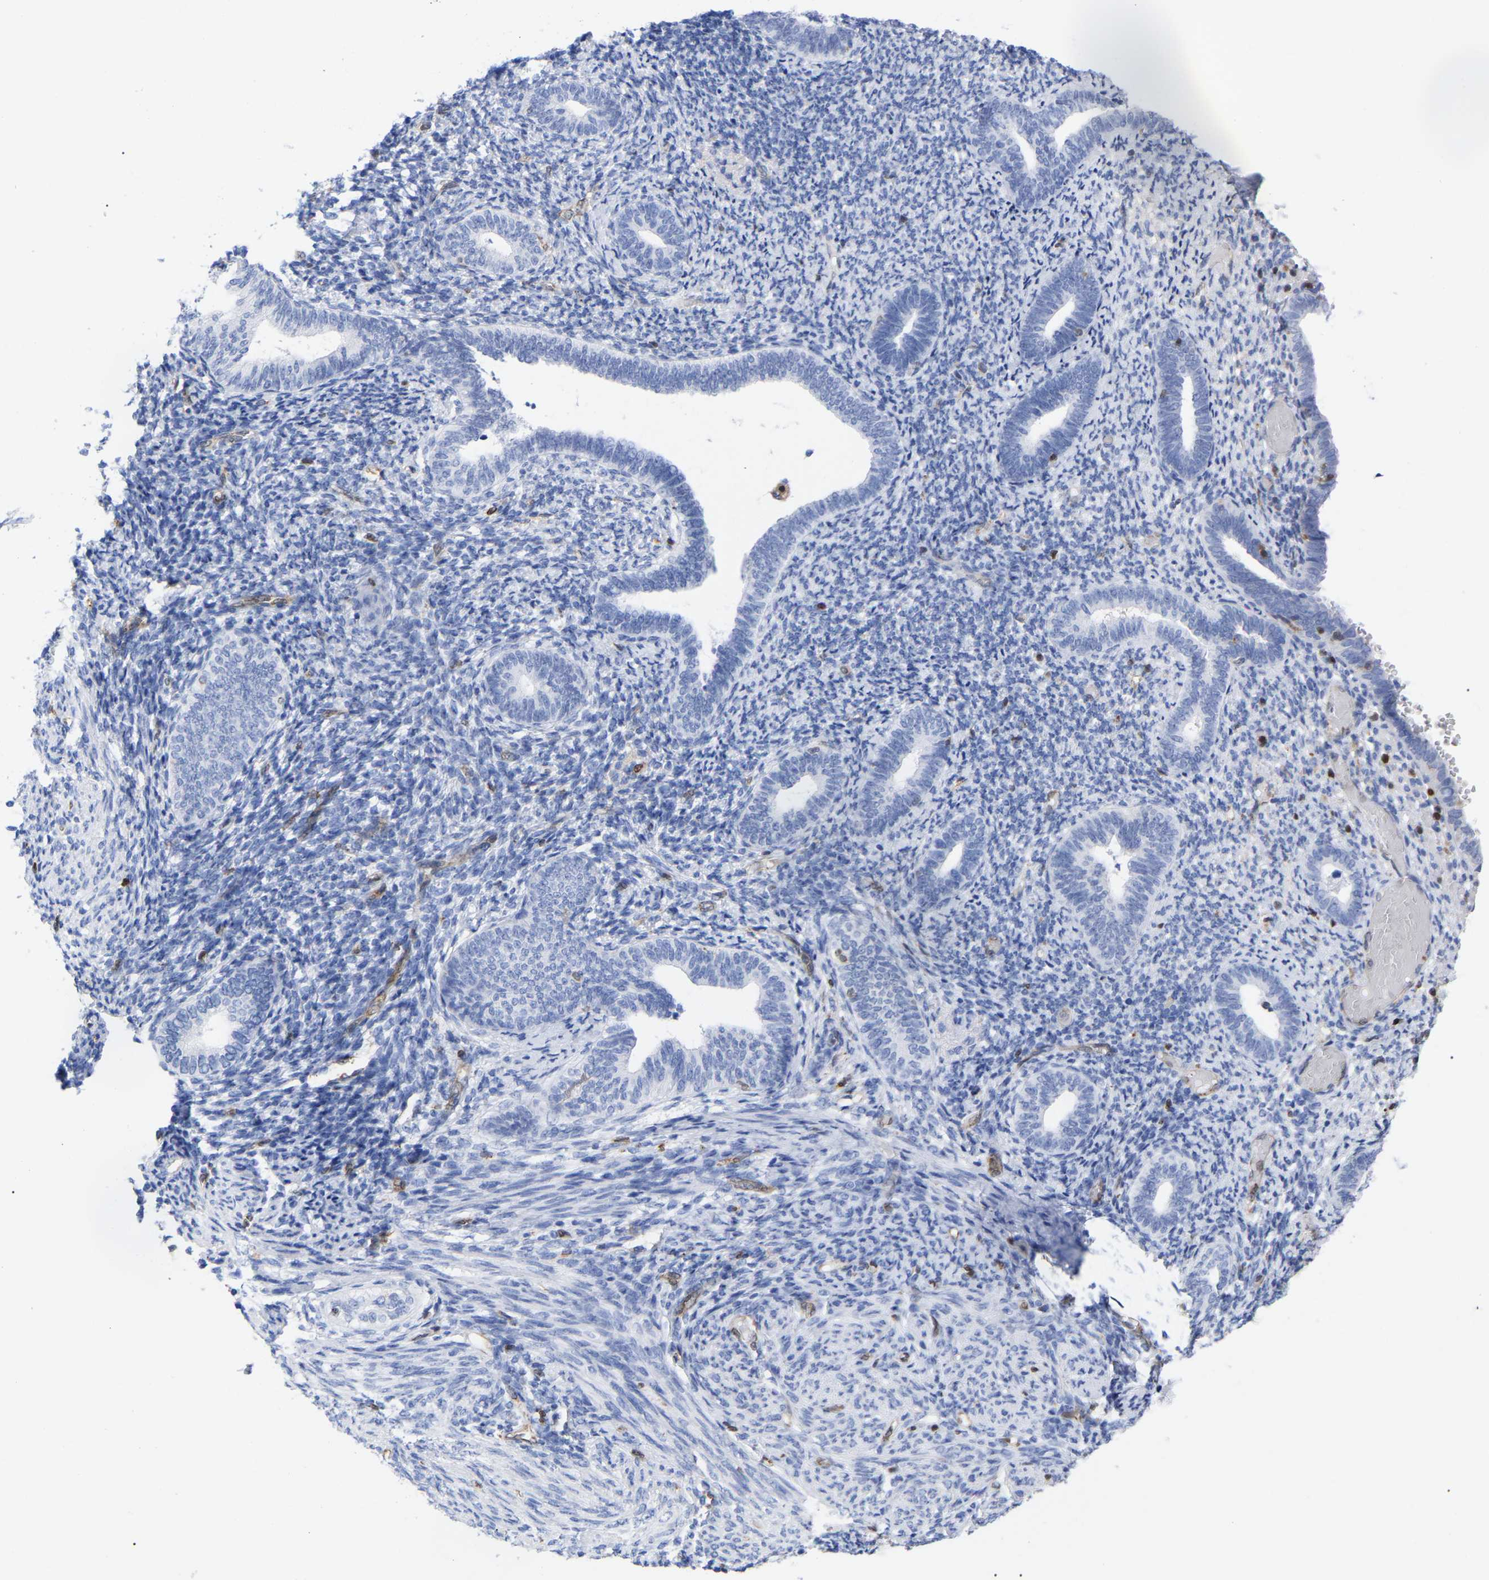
{"staining": {"intensity": "negative", "quantity": "none", "location": "none"}, "tissue": "endometrium", "cell_type": "Cells in endometrial stroma", "image_type": "normal", "snomed": [{"axis": "morphology", "description": "Normal tissue, NOS"}, {"axis": "topography", "description": "Endometrium"}], "caption": "This is an immunohistochemistry photomicrograph of normal endometrium. There is no staining in cells in endometrial stroma.", "gene": "GIMAP4", "patient": {"sex": "female", "age": 66}}